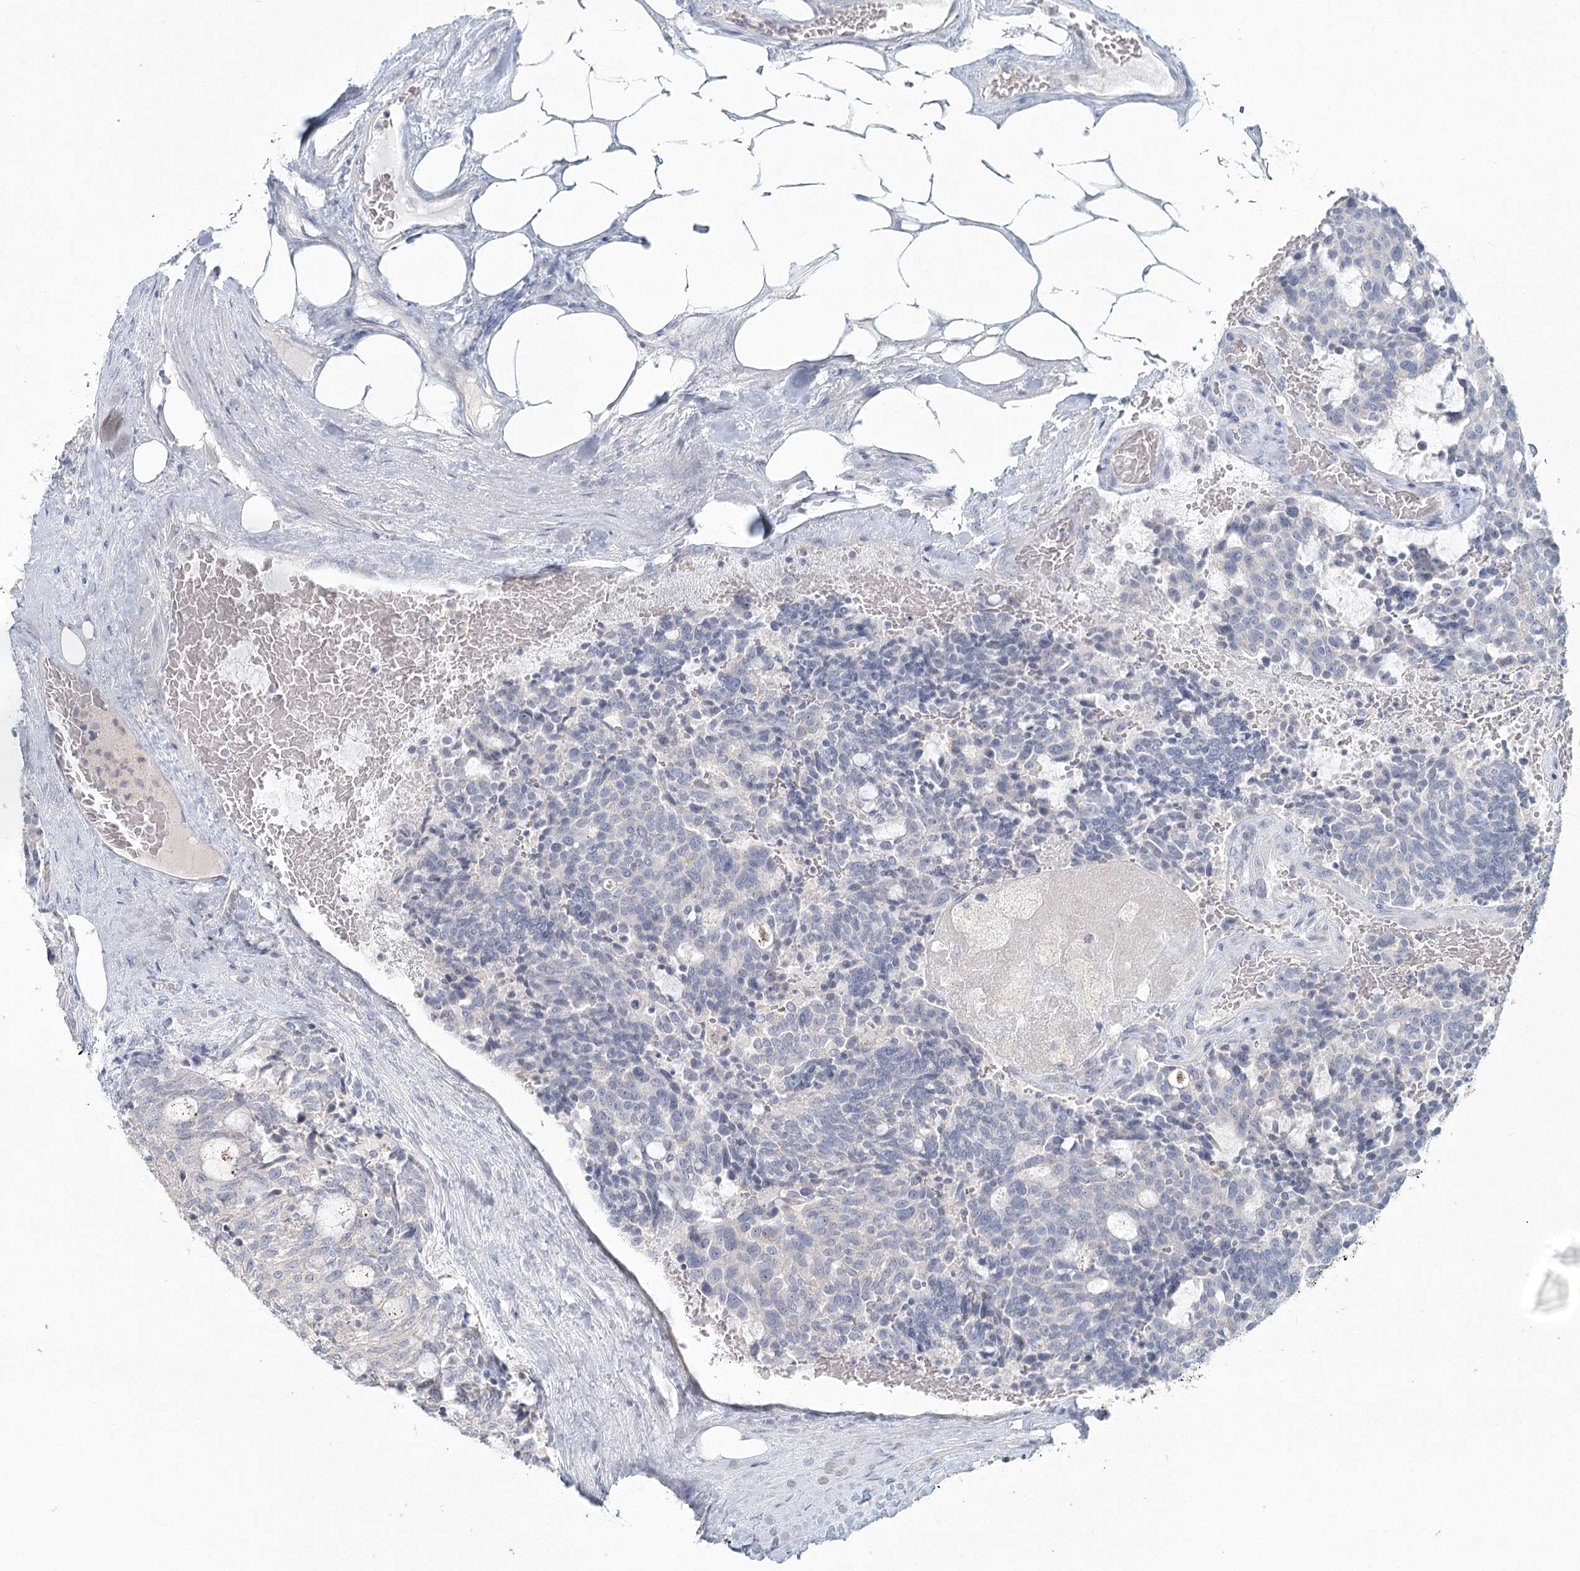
{"staining": {"intensity": "negative", "quantity": "none", "location": "none"}, "tissue": "carcinoid", "cell_type": "Tumor cells", "image_type": "cancer", "snomed": [{"axis": "morphology", "description": "Carcinoid, malignant, NOS"}, {"axis": "topography", "description": "Pancreas"}], "caption": "This photomicrograph is of carcinoid stained with IHC to label a protein in brown with the nuclei are counter-stained blue. There is no positivity in tumor cells. (DAB (3,3'-diaminobenzidine) immunohistochemistry (IHC), high magnification).", "gene": "LRP2BP", "patient": {"sex": "female", "age": 54}}